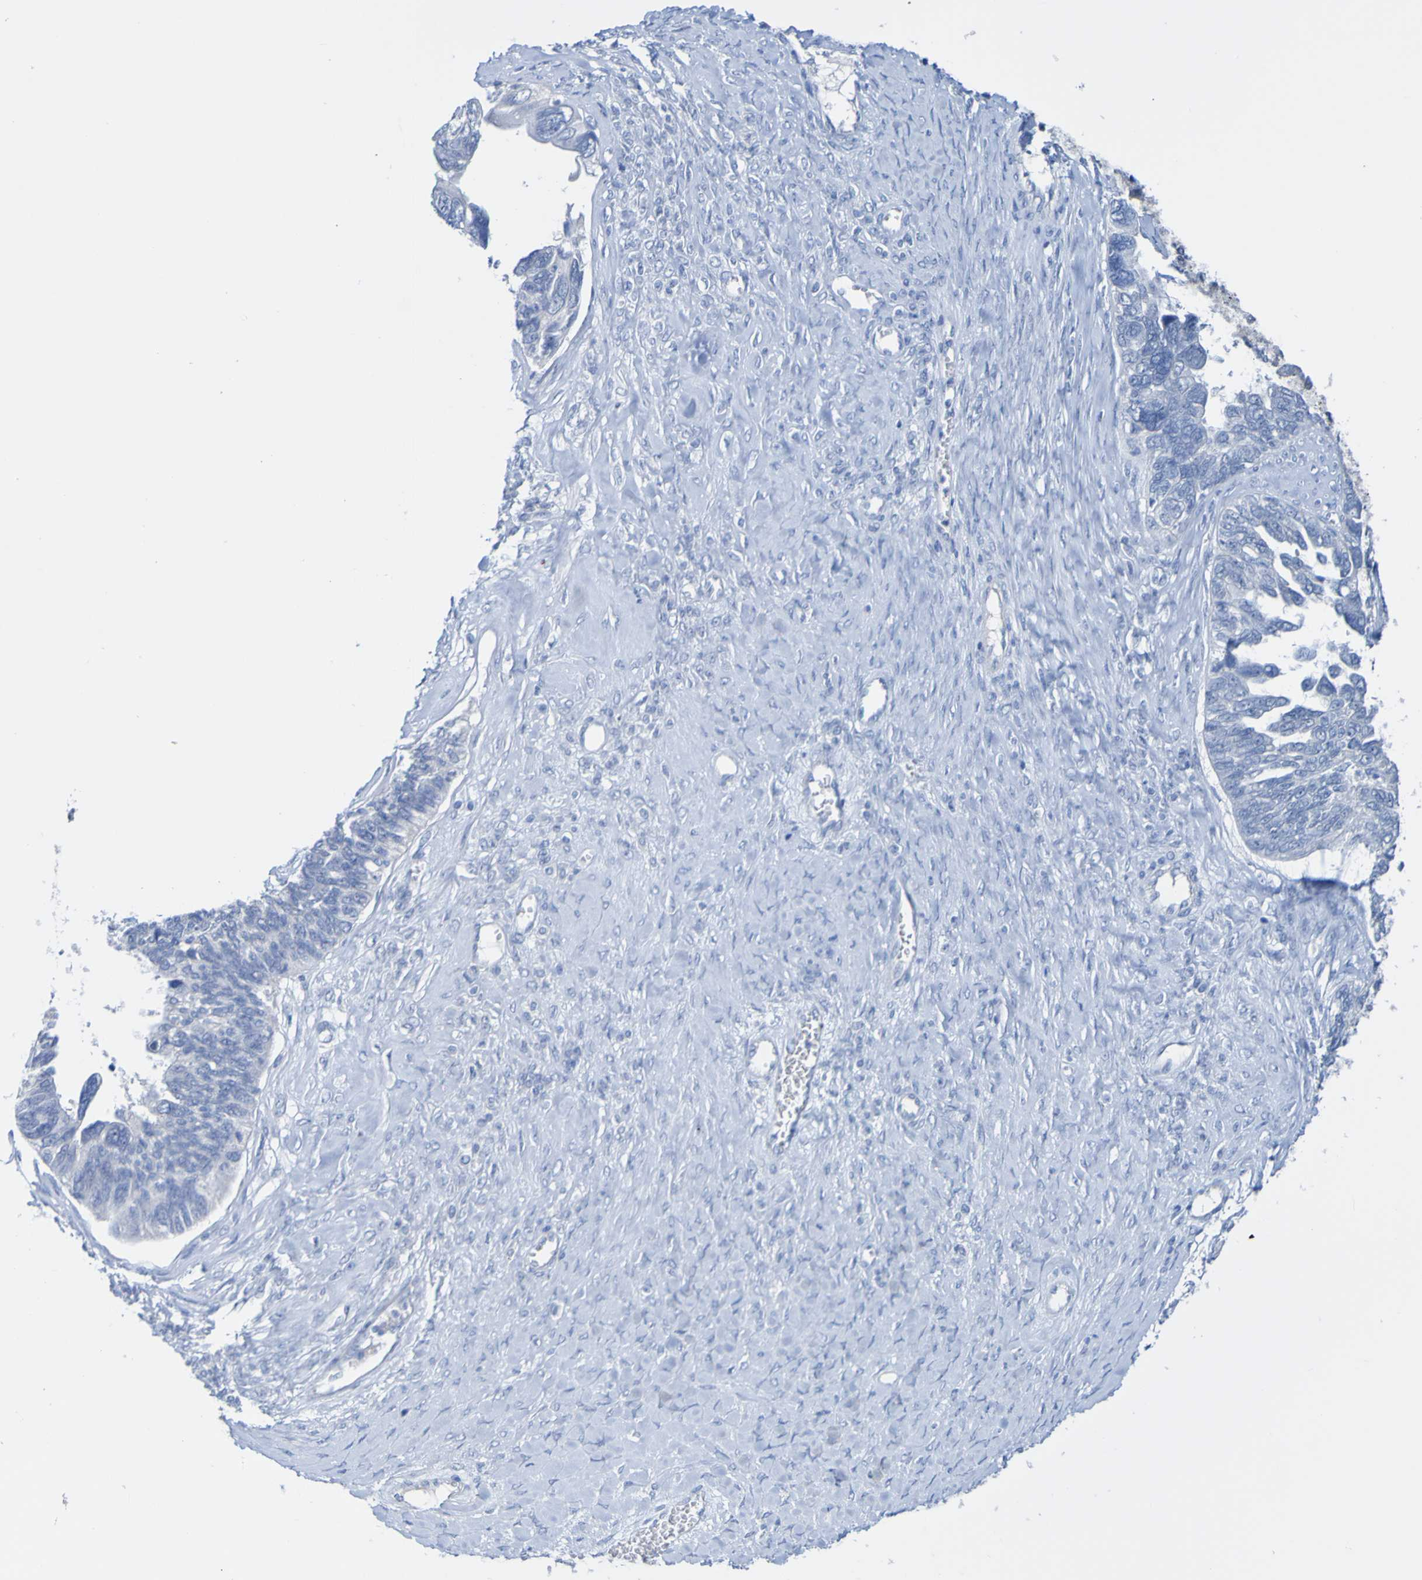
{"staining": {"intensity": "negative", "quantity": "none", "location": "none"}, "tissue": "ovarian cancer", "cell_type": "Tumor cells", "image_type": "cancer", "snomed": [{"axis": "morphology", "description": "Cystadenocarcinoma, serous, NOS"}, {"axis": "topography", "description": "Ovary"}], "caption": "Immunohistochemistry (IHC) image of ovarian cancer (serous cystadenocarcinoma) stained for a protein (brown), which reveals no staining in tumor cells. The staining is performed using DAB (3,3'-diaminobenzidine) brown chromogen with nuclei counter-stained in using hematoxylin.", "gene": "ACMSD", "patient": {"sex": "female", "age": 79}}